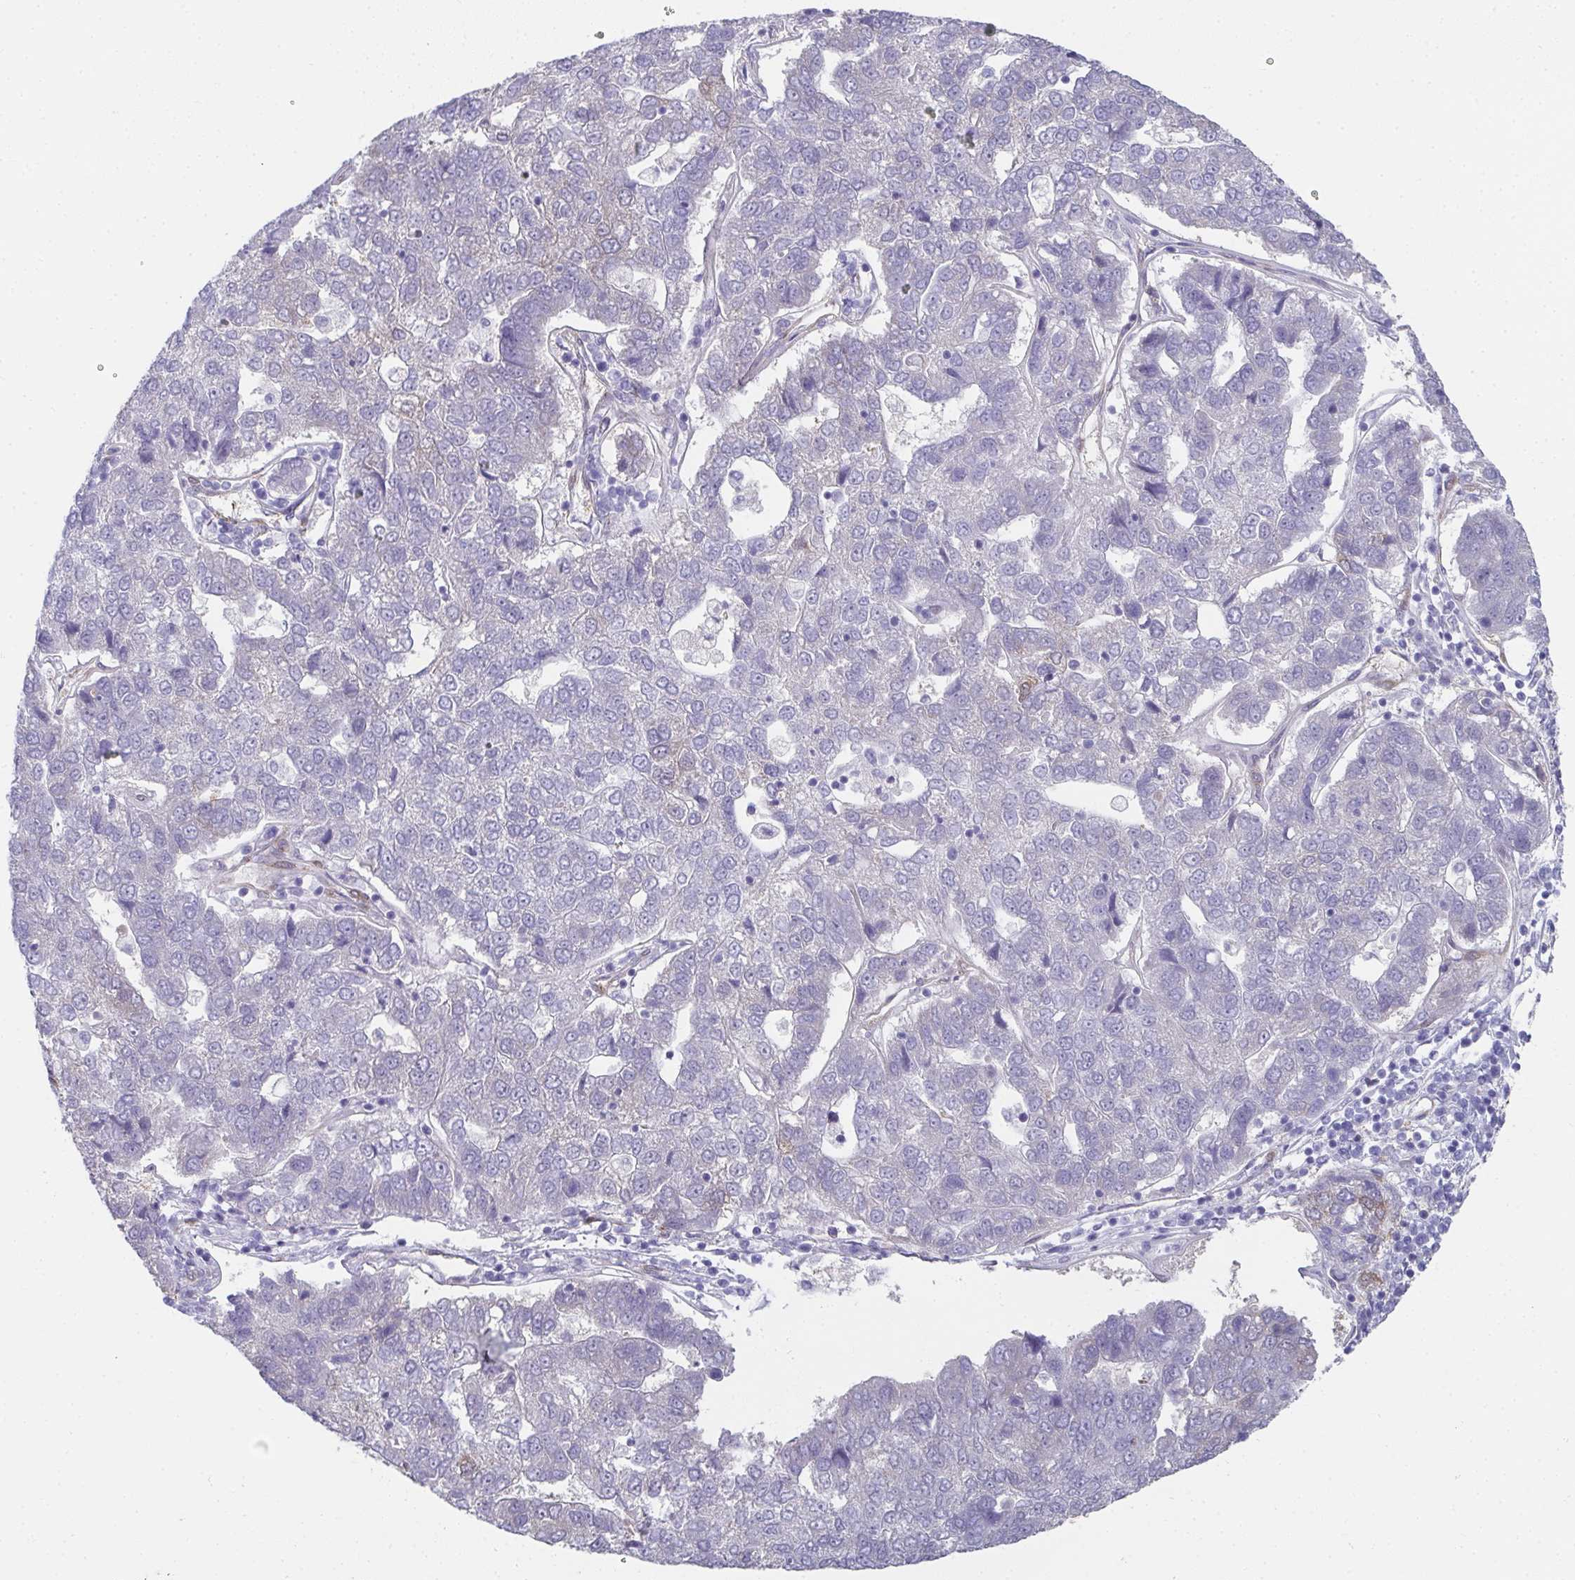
{"staining": {"intensity": "negative", "quantity": "none", "location": "none"}, "tissue": "pancreatic cancer", "cell_type": "Tumor cells", "image_type": "cancer", "snomed": [{"axis": "morphology", "description": "Adenocarcinoma, NOS"}, {"axis": "topography", "description": "Pancreas"}], "caption": "Tumor cells show no significant expression in pancreatic adenocarcinoma.", "gene": "RBP1", "patient": {"sex": "female", "age": 61}}